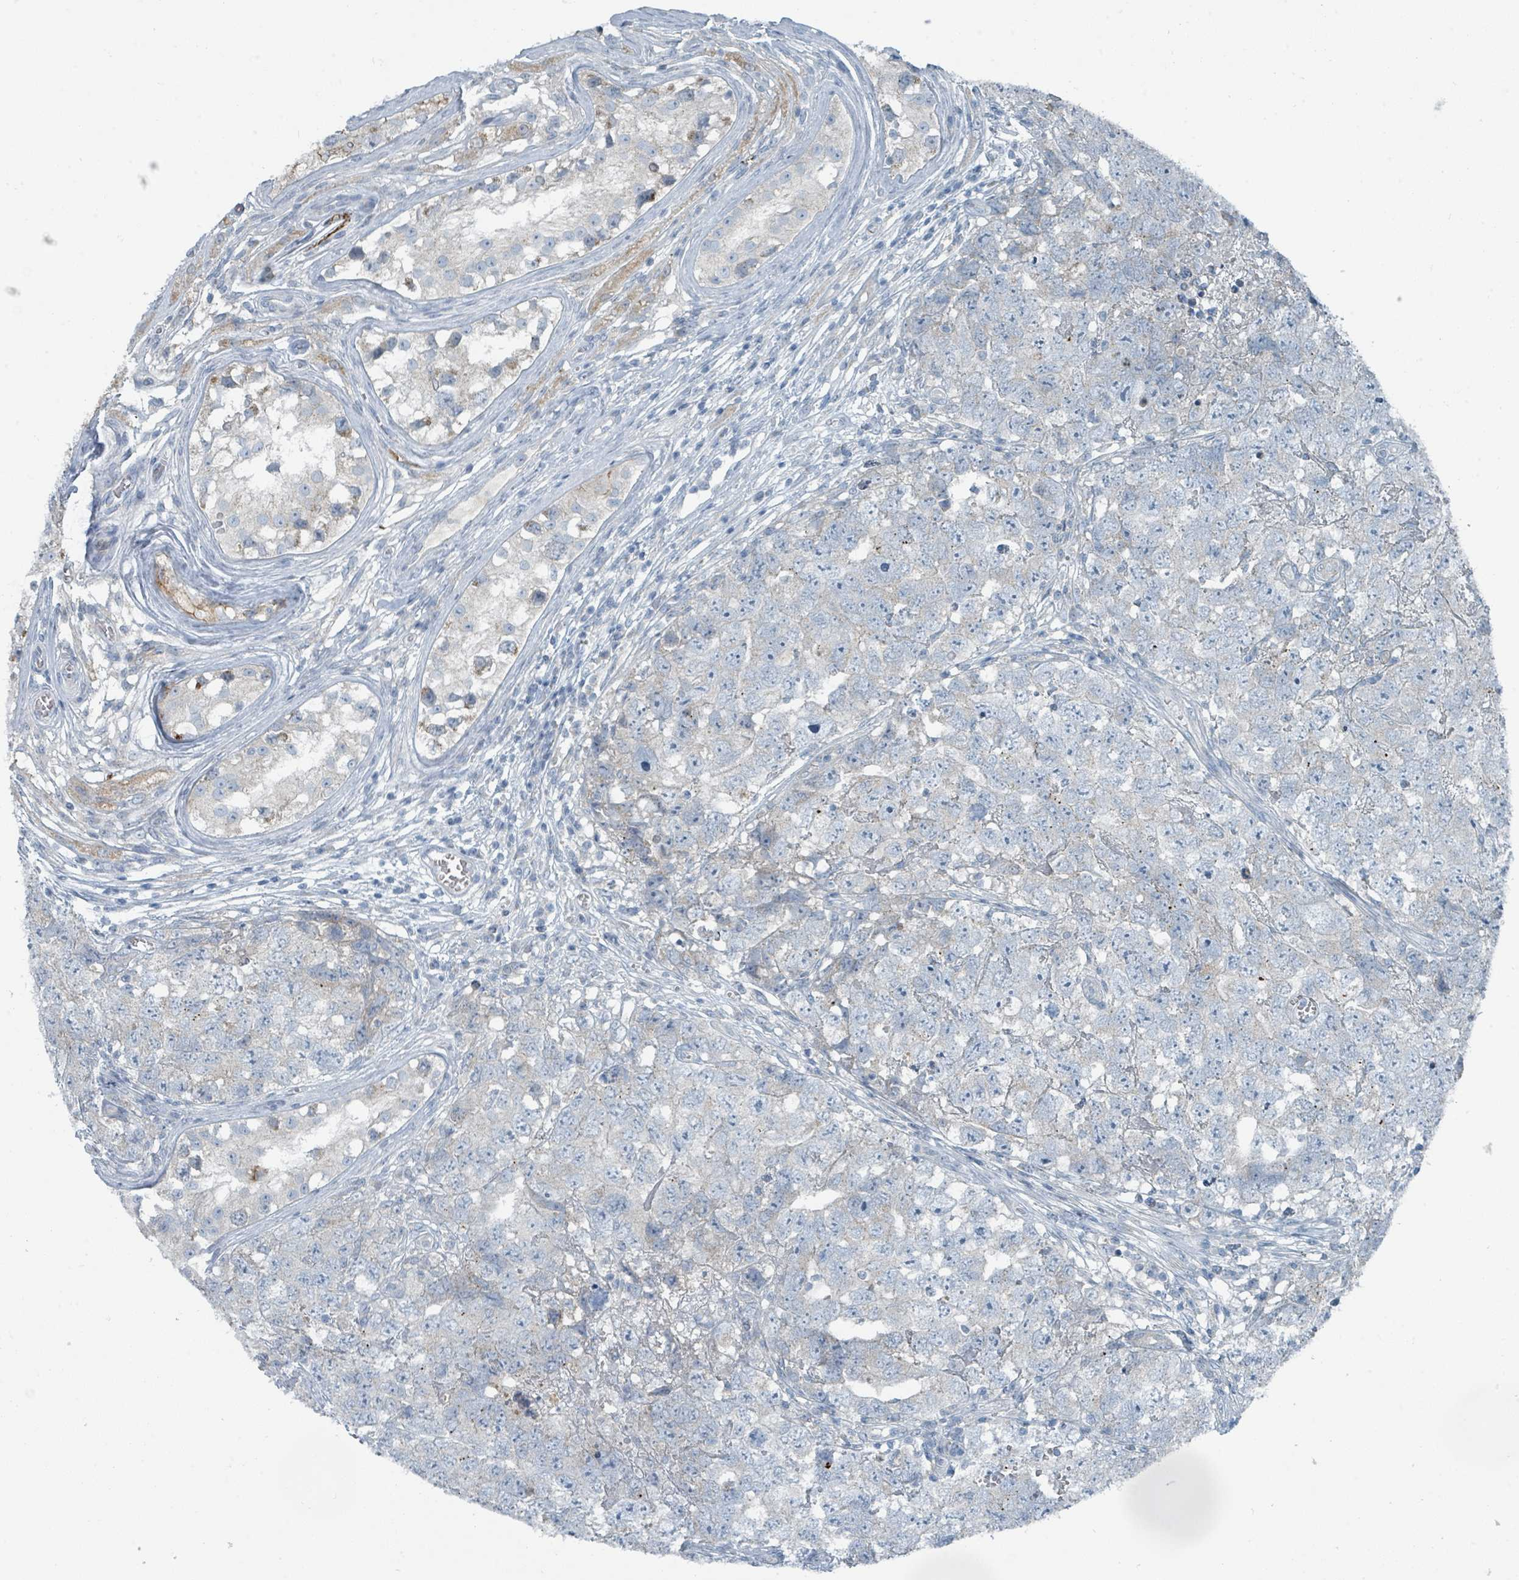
{"staining": {"intensity": "negative", "quantity": "none", "location": "none"}, "tissue": "testis cancer", "cell_type": "Tumor cells", "image_type": "cancer", "snomed": [{"axis": "morphology", "description": "Carcinoma, Embryonal, NOS"}, {"axis": "topography", "description": "Testis"}], "caption": "DAB (3,3'-diaminobenzidine) immunohistochemical staining of testis cancer (embryonal carcinoma) reveals no significant expression in tumor cells.", "gene": "RASA4", "patient": {"sex": "male", "age": 22}}